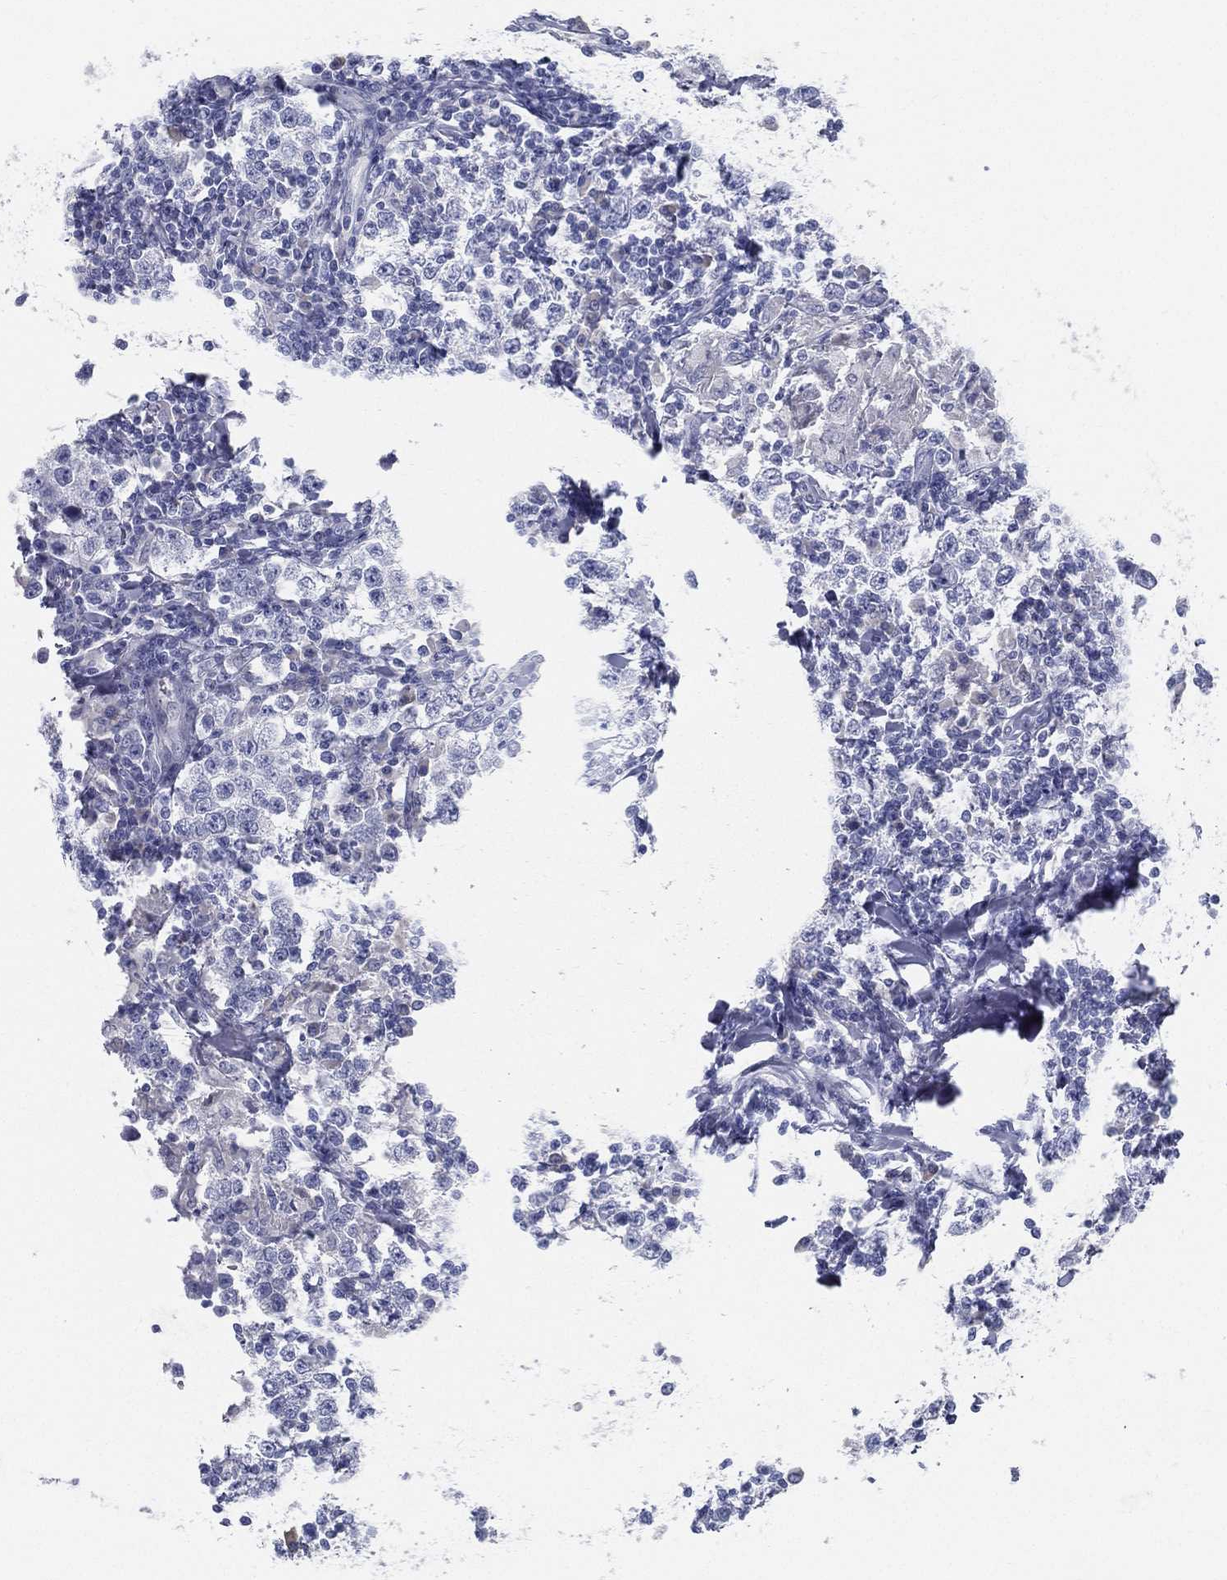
{"staining": {"intensity": "negative", "quantity": "none", "location": "none"}, "tissue": "testis cancer", "cell_type": "Tumor cells", "image_type": "cancer", "snomed": [{"axis": "morphology", "description": "Seminoma, NOS"}, {"axis": "morphology", "description": "Carcinoma, Embryonal, NOS"}, {"axis": "topography", "description": "Testis"}], "caption": "Human testis cancer stained for a protein using immunohistochemistry demonstrates no positivity in tumor cells.", "gene": "STS", "patient": {"sex": "male", "age": 41}}